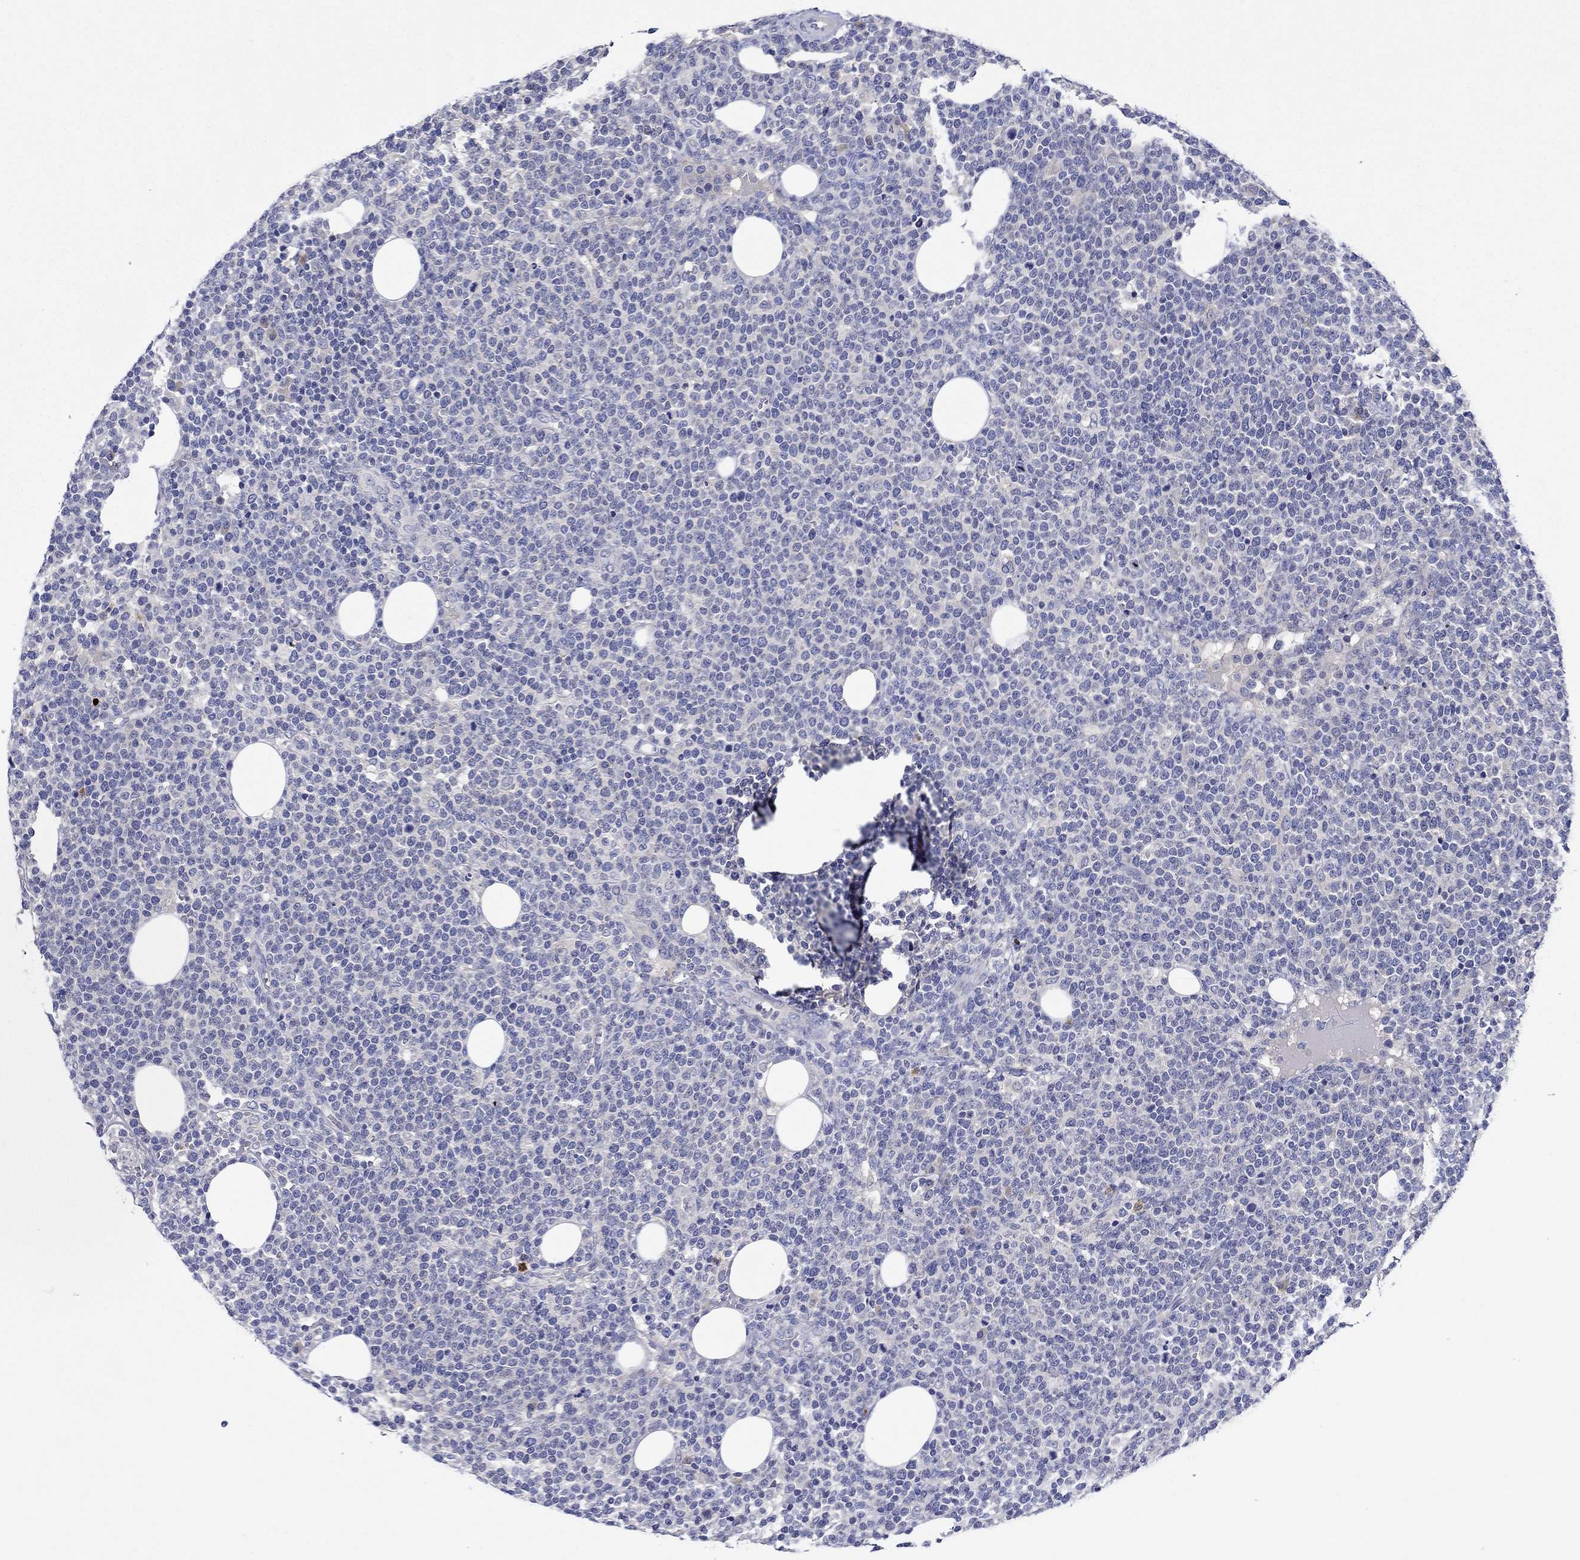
{"staining": {"intensity": "negative", "quantity": "none", "location": "none"}, "tissue": "lymphoma", "cell_type": "Tumor cells", "image_type": "cancer", "snomed": [{"axis": "morphology", "description": "Malignant lymphoma, non-Hodgkin's type, High grade"}, {"axis": "topography", "description": "Lymph node"}], "caption": "Tumor cells show no significant positivity in lymphoma.", "gene": "CHIT1", "patient": {"sex": "male", "age": 61}}